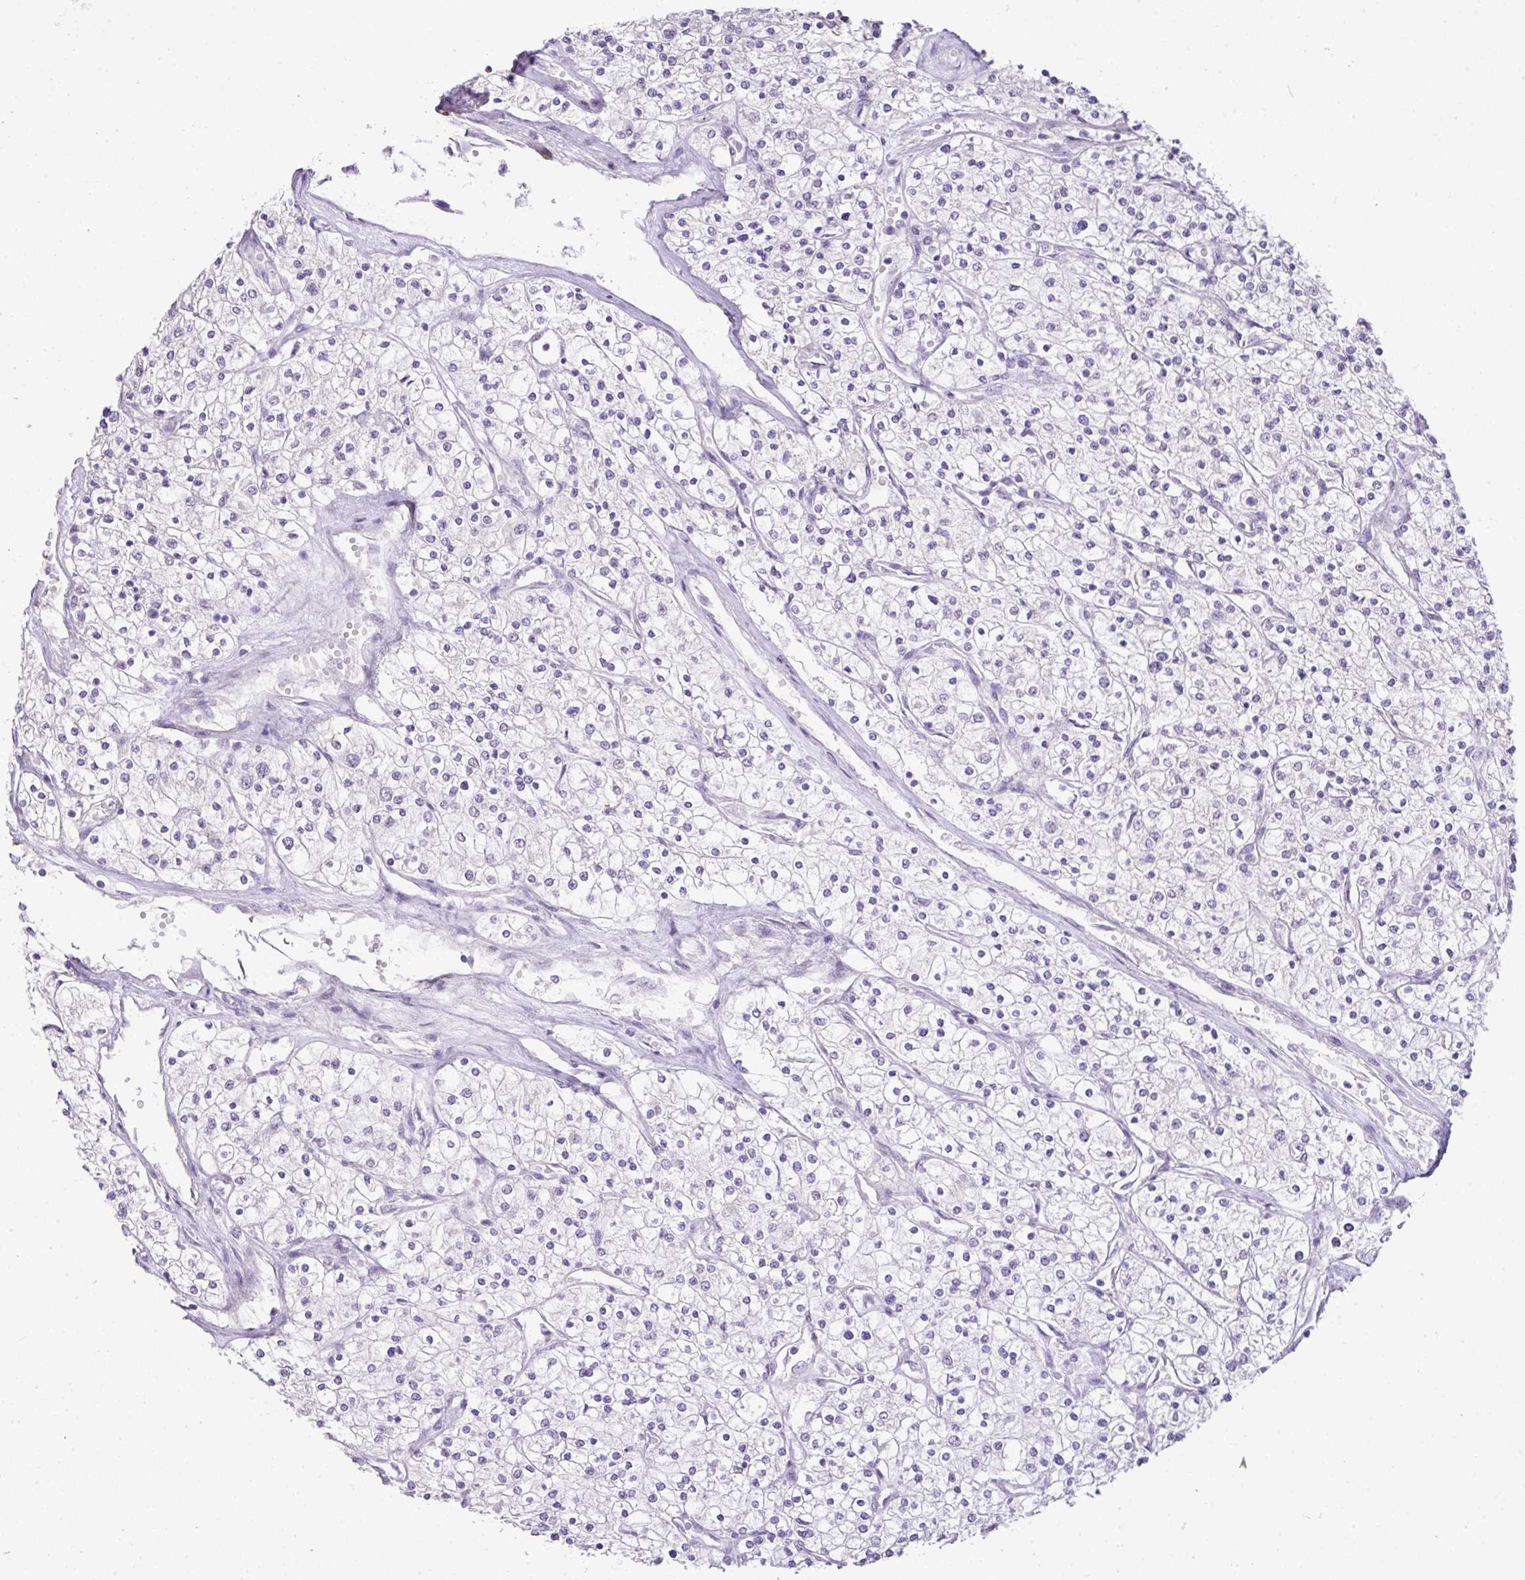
{"staining": {"intensity": "negative", "quantity": "none", "location": "none"}, "tissue": "renal cancer", "cell_type": "Tumor cells", "image_type": "cancer", "snomed": [{"axis": "morphology", "description": "Adenocarcinoma, NOS"}, {"axis": "topography", "description": "Kidney"}], "caption": "Renal cancer (adenocarcinoma) stained for a protein using immunohistochemistry demonstrates no expression tumor cells.", "gene": "DIP2A", "patient": {"sex": "male", "age": 80}}